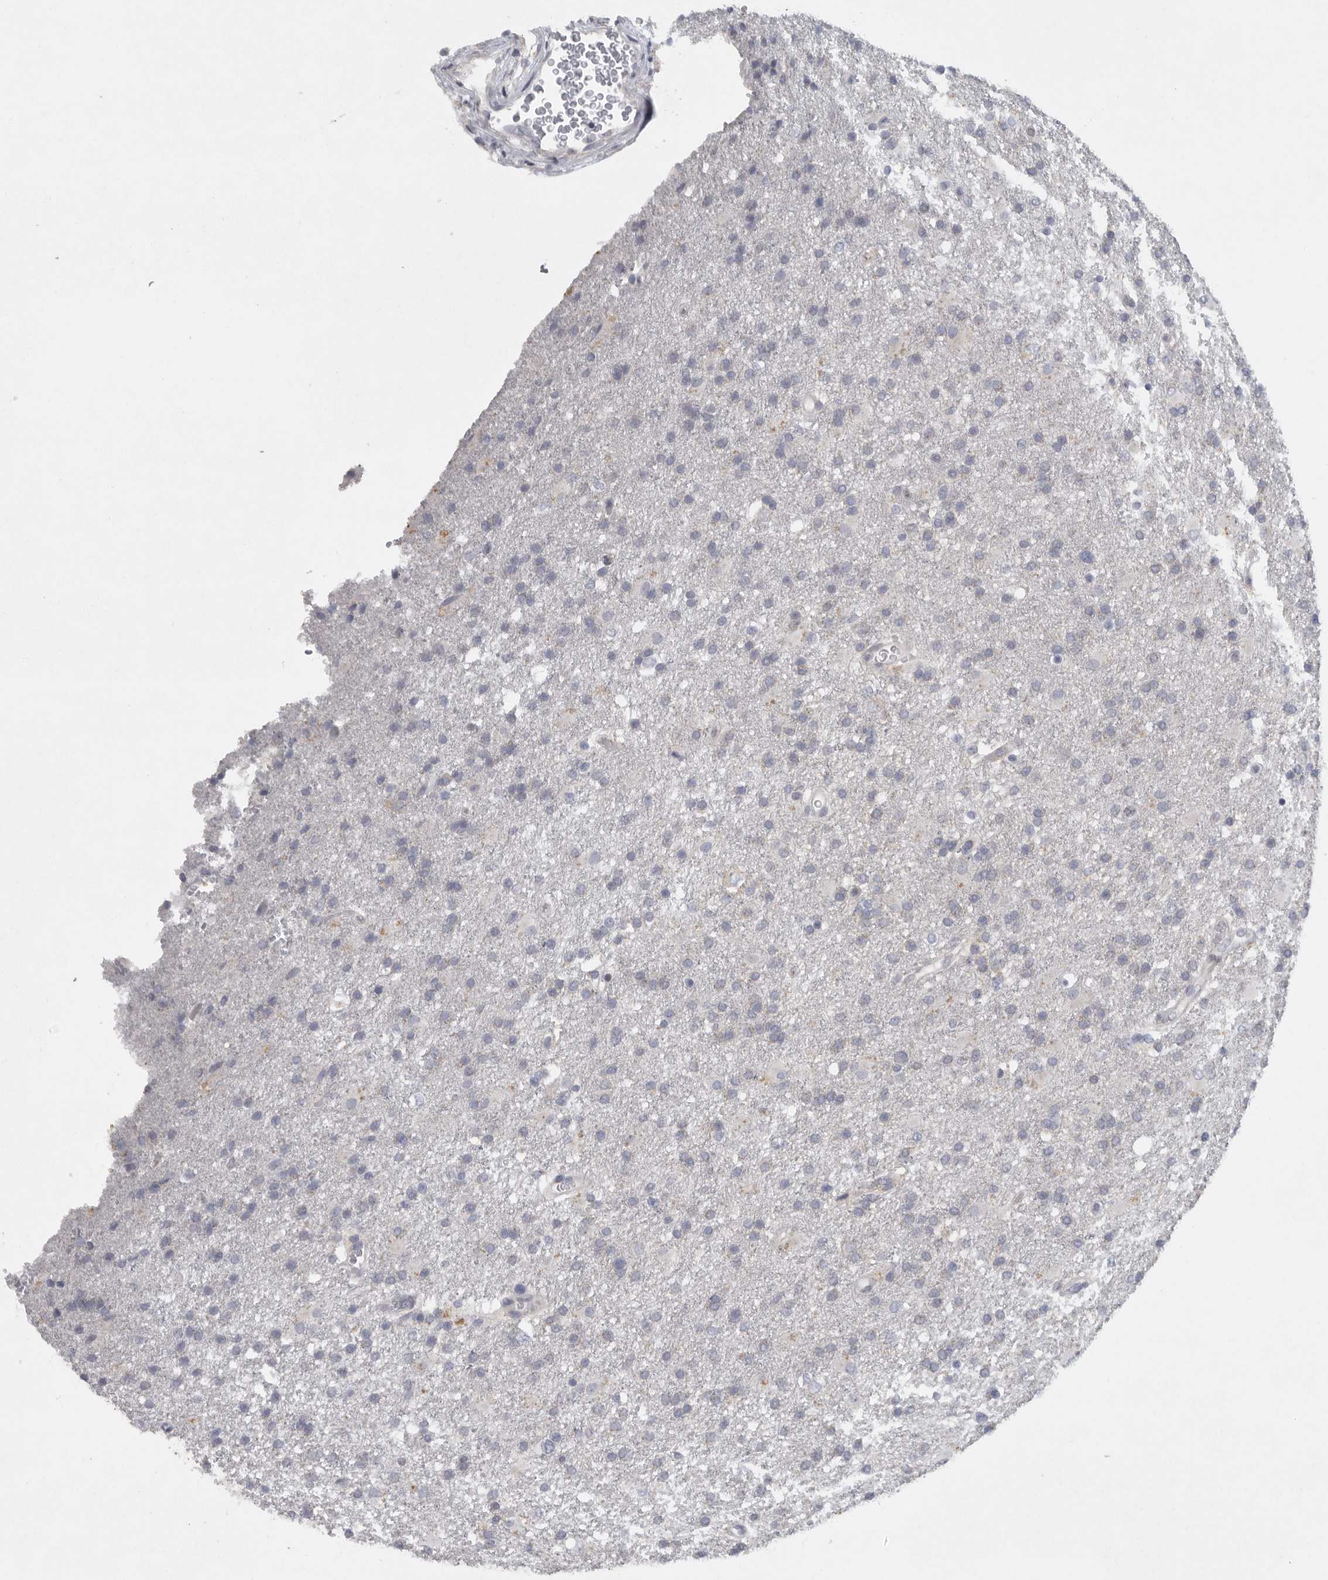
{"staining": {"intensity": "negative", "quantity": "none", "location": "none"}, "tissue": "glioma", "cell_type": "Tumor cells", "image_type": "cancer", "snomed": [{"axis": "morphology", "description": "Glioma, malignant, High grade"}, {"axis": "topography", "description": "Brain"}], "caption": "The image displays no staining of tumor cells in malignant high-grade glioma. (DAB (3,3'-diaminobenzidine) immunohistochemistry (IHC) visualized using brightfield microscopy, high magnification).", "gene": "TMEM69", "patient": {"sex": "male", "age": 72}}